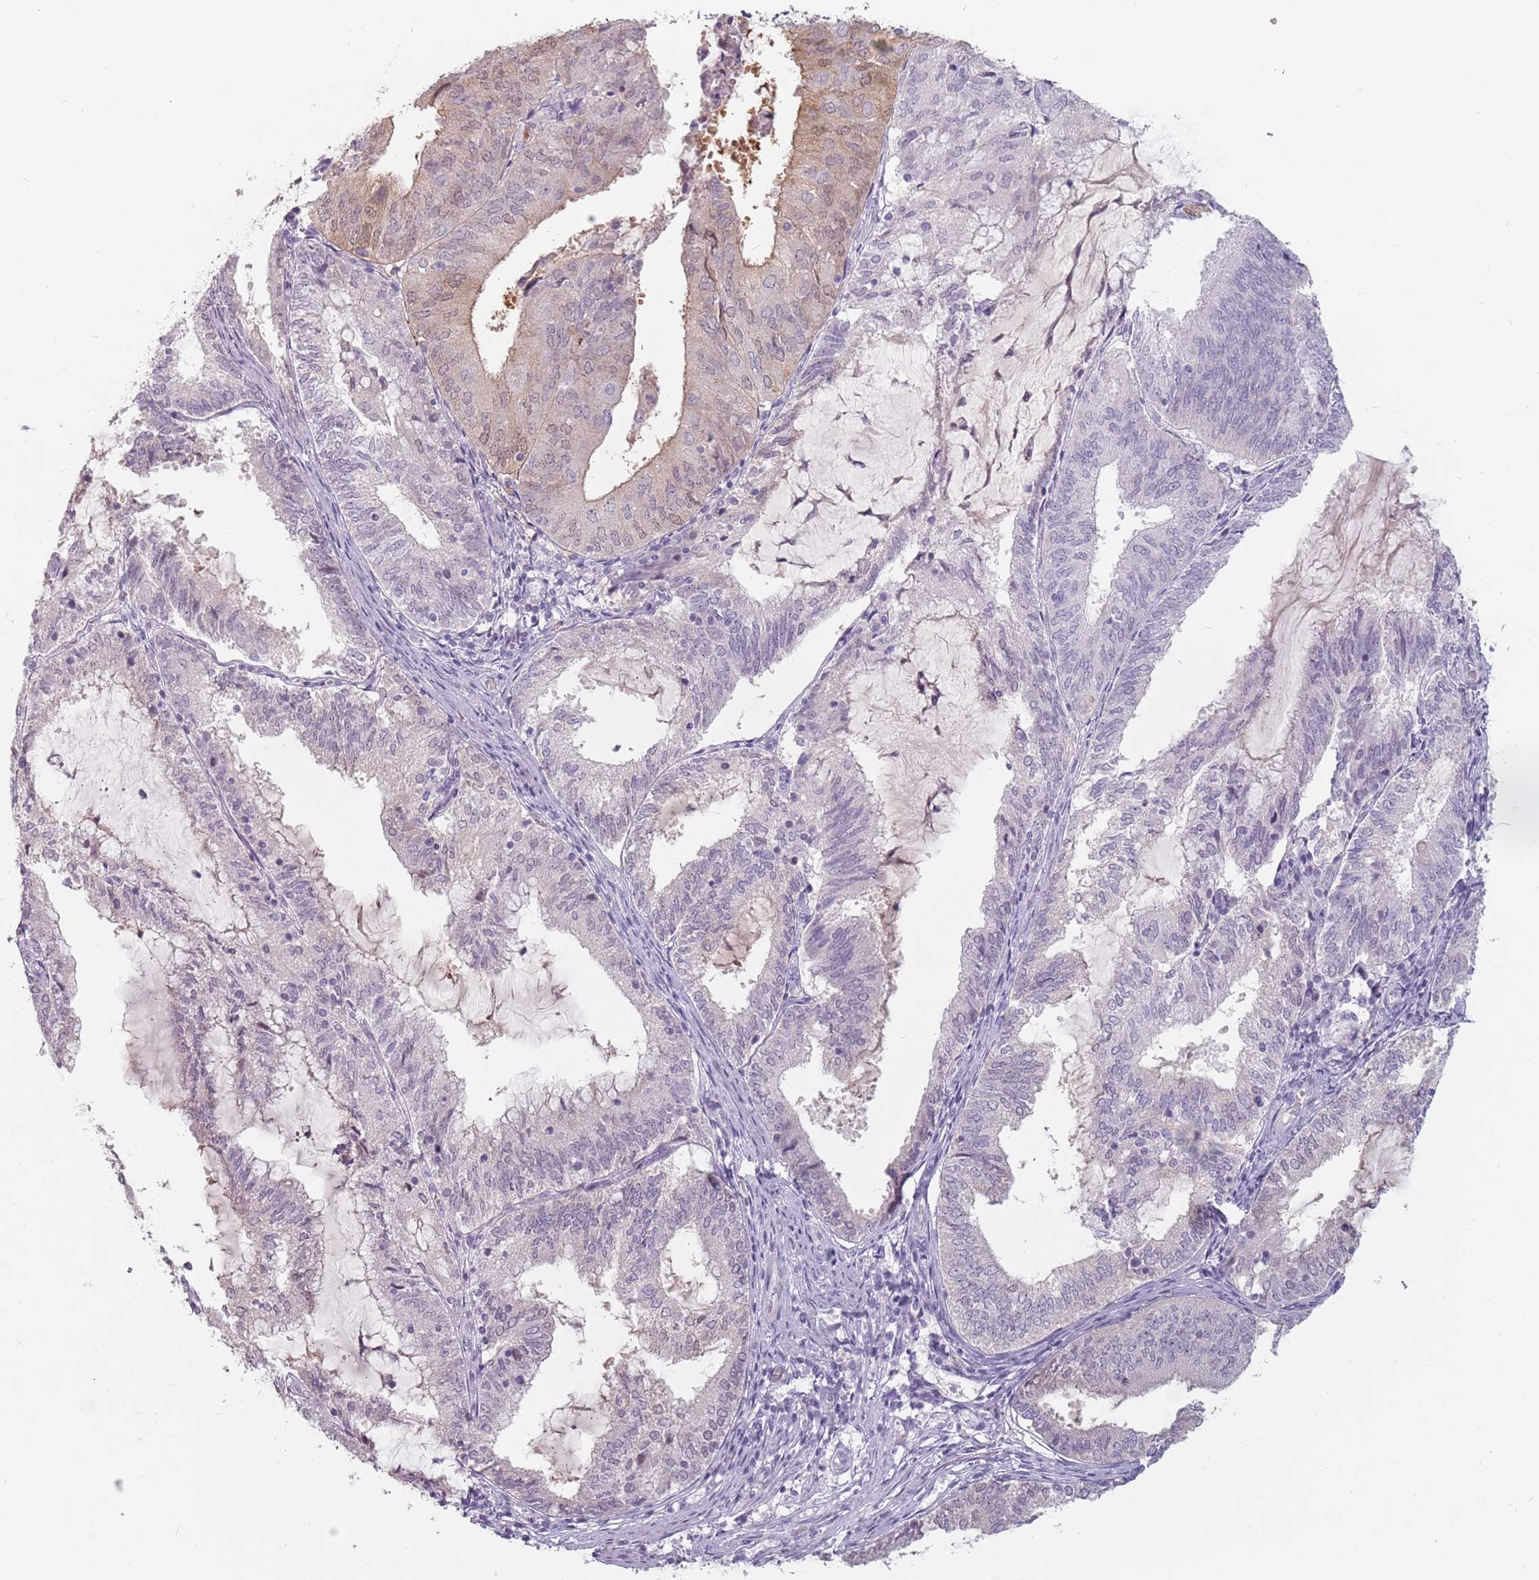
{"staining": {"intensity": "weak", "quantity": "<25%", "location": "cytoplasmic/membranous,nuclear"}, "tissue": "endometrial cancer", "cell_type": "Tumor cells", "image_type": "cancer", "snomed": [{"axis": "morphology", "description": "Adenocarcinoma, NOS"}, {"axis": "topography", "description": "Endometrium"}], "caption": "A micrograph of human endometrial adenocarcinoma is negative for staining in tumor cells. Nuclei are stained in blue.", "gene": "CEP19", "patient": {"sex": "female", "age": 81}}